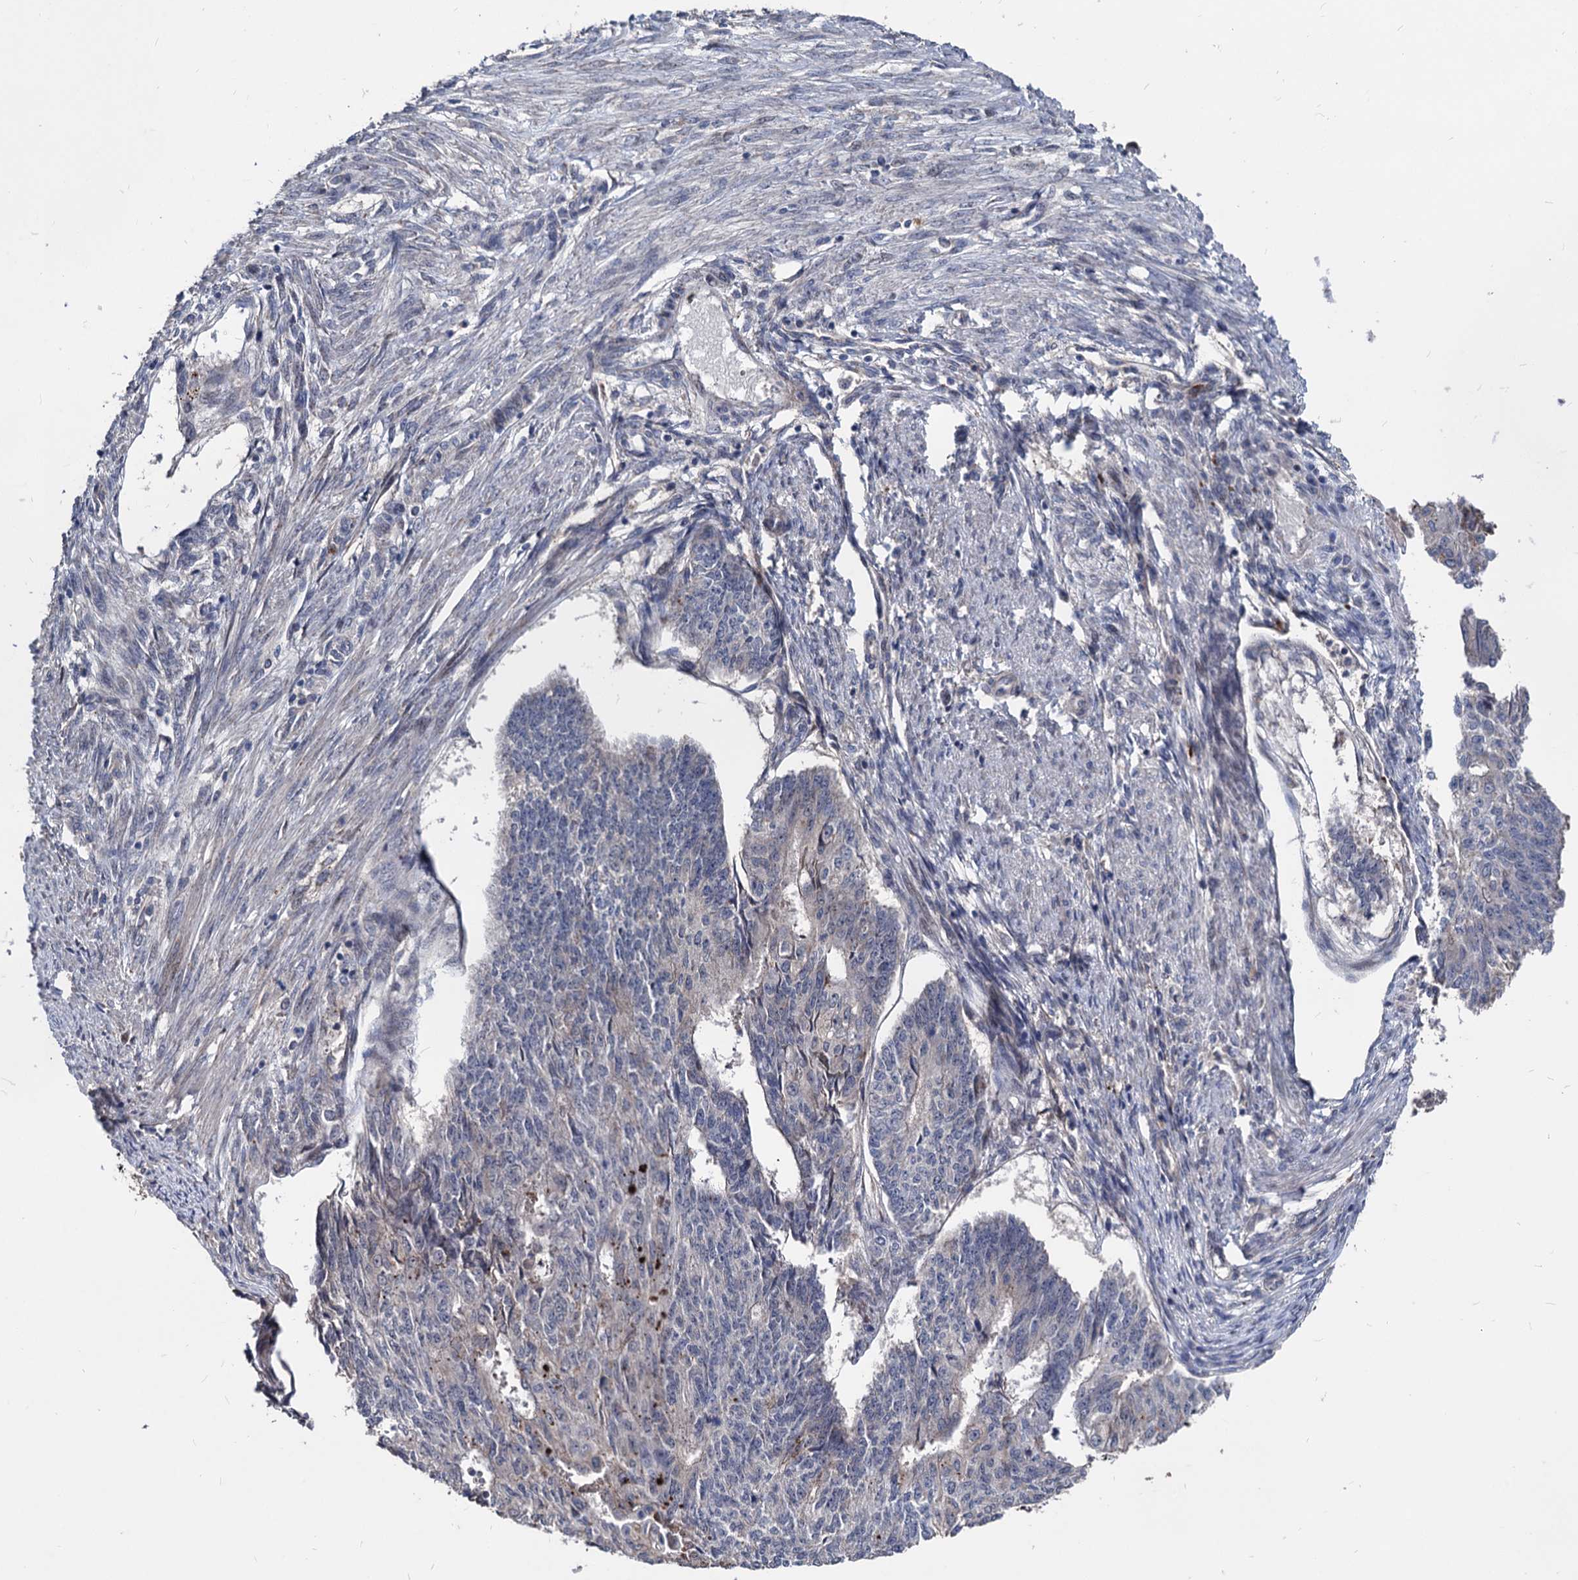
{"staining": {"intensity": "weak", "quantity": "<25%", "location": "cytoplasmic/membranous"}, "tissue": "endometrial cancer", "cell_type": "Tumor cells", "image_type": "cancer", "snomed": [{"axis": "morphology", "description": "Adenocarcinoma, NOS"}, {"axis": "topography", "description": "Endometrium"}], "caption": "The micrograph demonstrates no staining of tumor cells in endometrial cancer.", "gene": "SMAGP", "patient": {"sex": "female", "age": 32}}